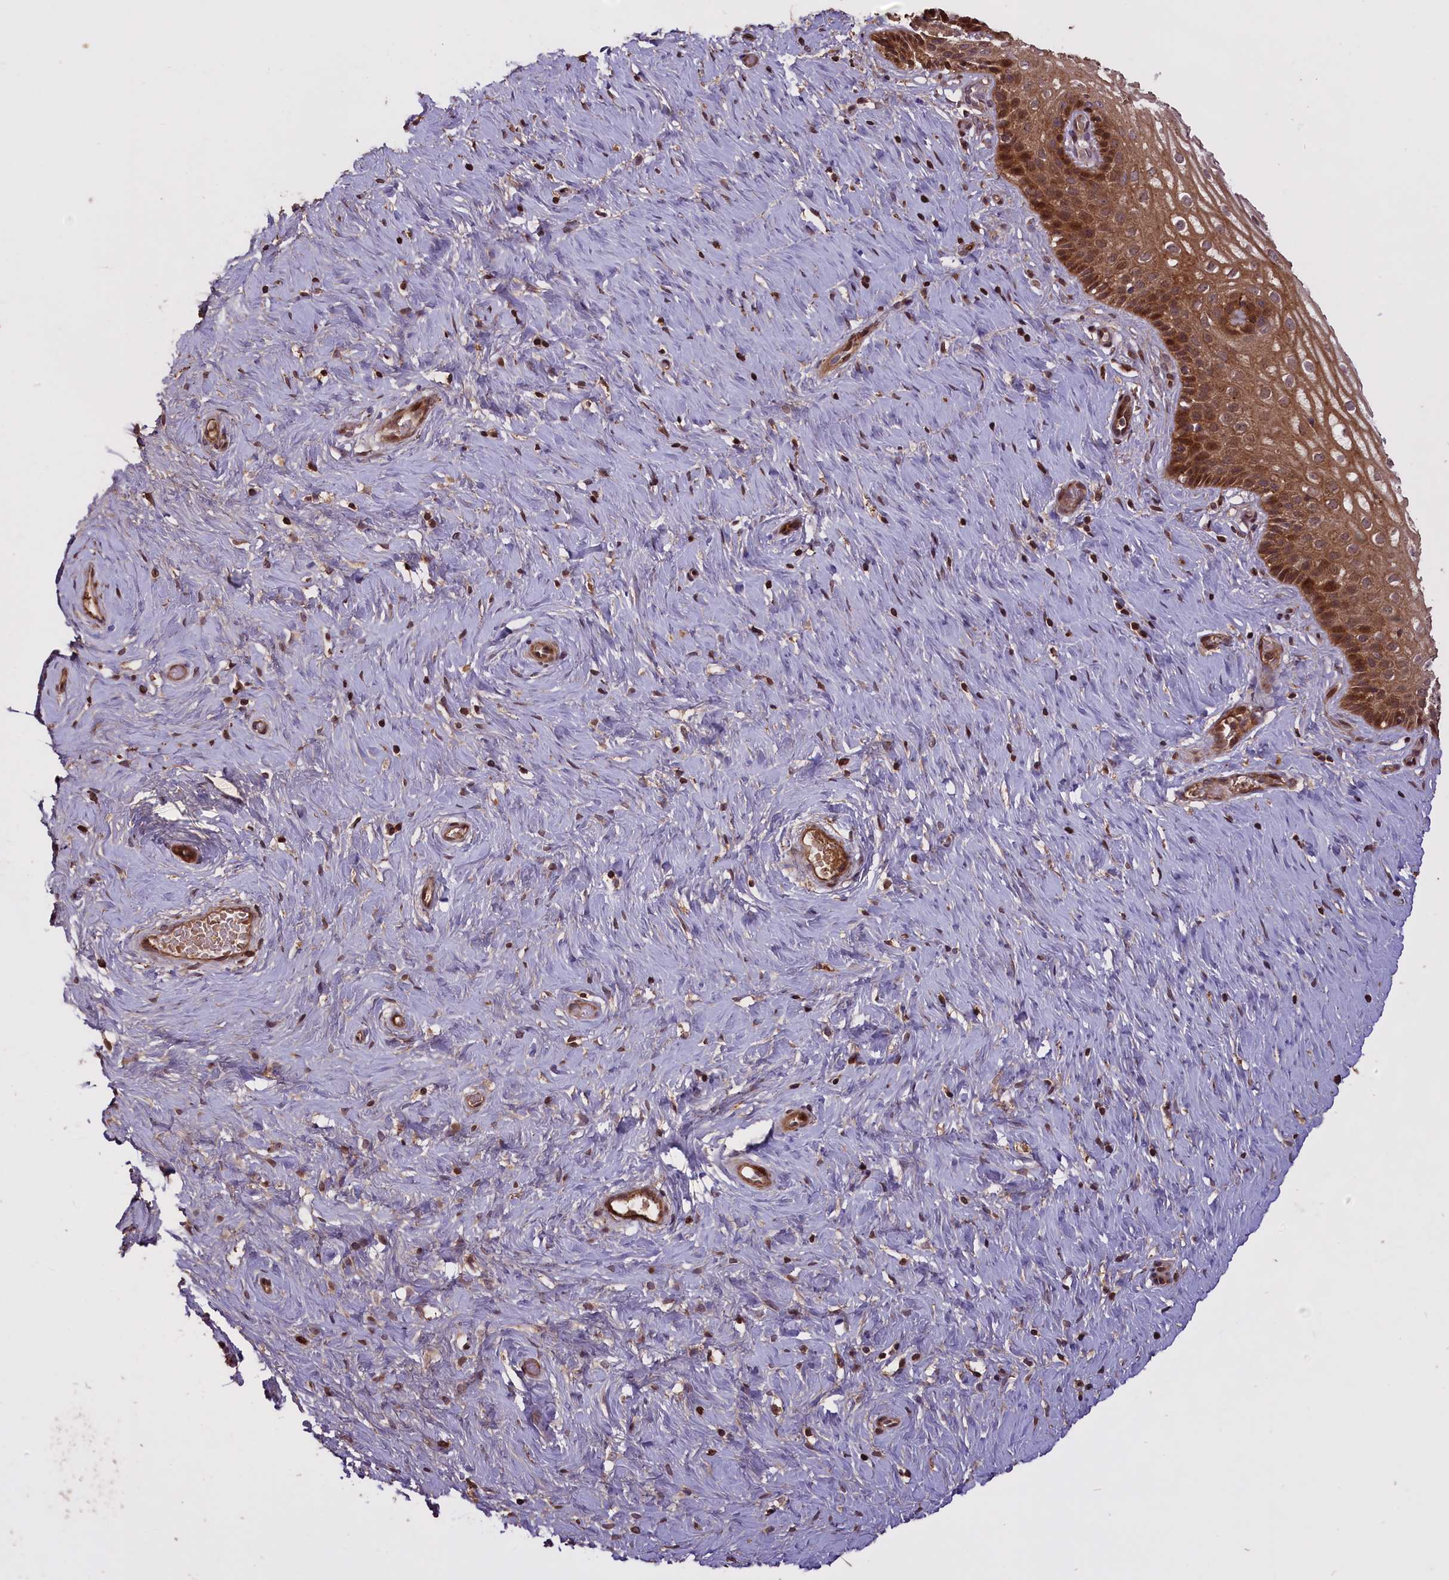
{"staining": {"intensity": "moderate", "quantity": ">75%", "location": "cytoplasmic/membranous"}, "tissue": "cervix", "cell_type": "Glandular cells", "image_type": "normal", "snomed": [{"axis": "morphology", "description": "Normal tissue, NOS"}, {"axis": "topography", "description": "Cervix"}], "caption": "Brown immunohistochemical staining in benign cervix displays moderate cytoplasmic/membranous positivity in approximately >75% of glandular cells.", "gene": "ENHO", "patient": {"sex": "female", "age": 33}}